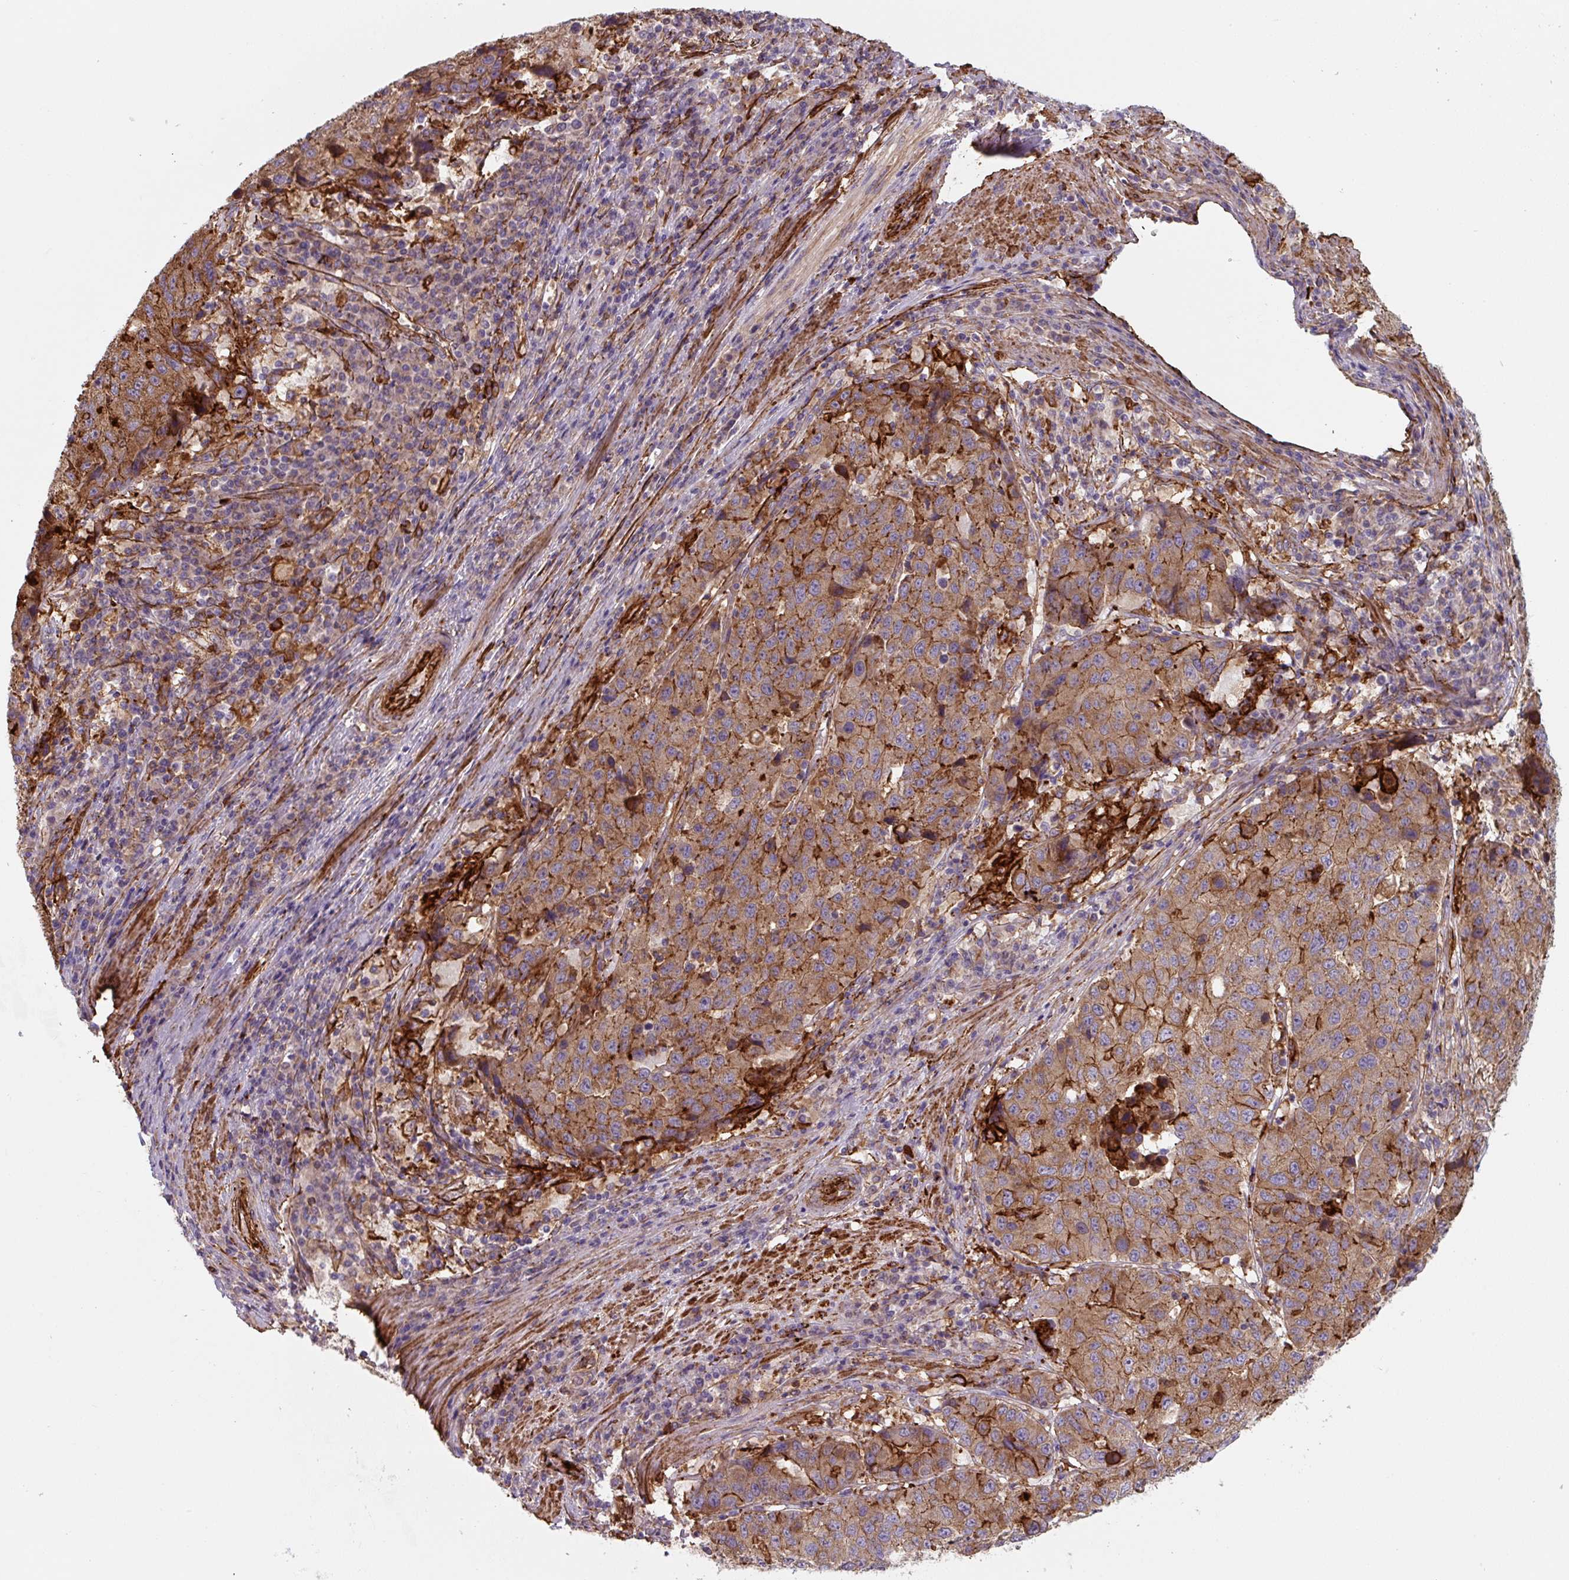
{"staining": {"intensity": "moderate", "quantity": ">75%", "location": "cytoplasmic/membranous"}, "tissue": "stomach cancer", "cell_type": "Tumor cells", "image_type": "cancer", "snomed": [{"axis": "morphology", "description": "Adenocarcinoma, NOS"}, {"axis": "topography", "description": "Stomach"}], "caption": "DAB immunohistochemical staining of human stomach cancer (adenocarcinoma) demonstrates moderate cytoplasmic/membranous protein expression in approximately >75% of tumor cells.", "gene": "DHFR2", "patient": {"sex": "male", "age": 71}}